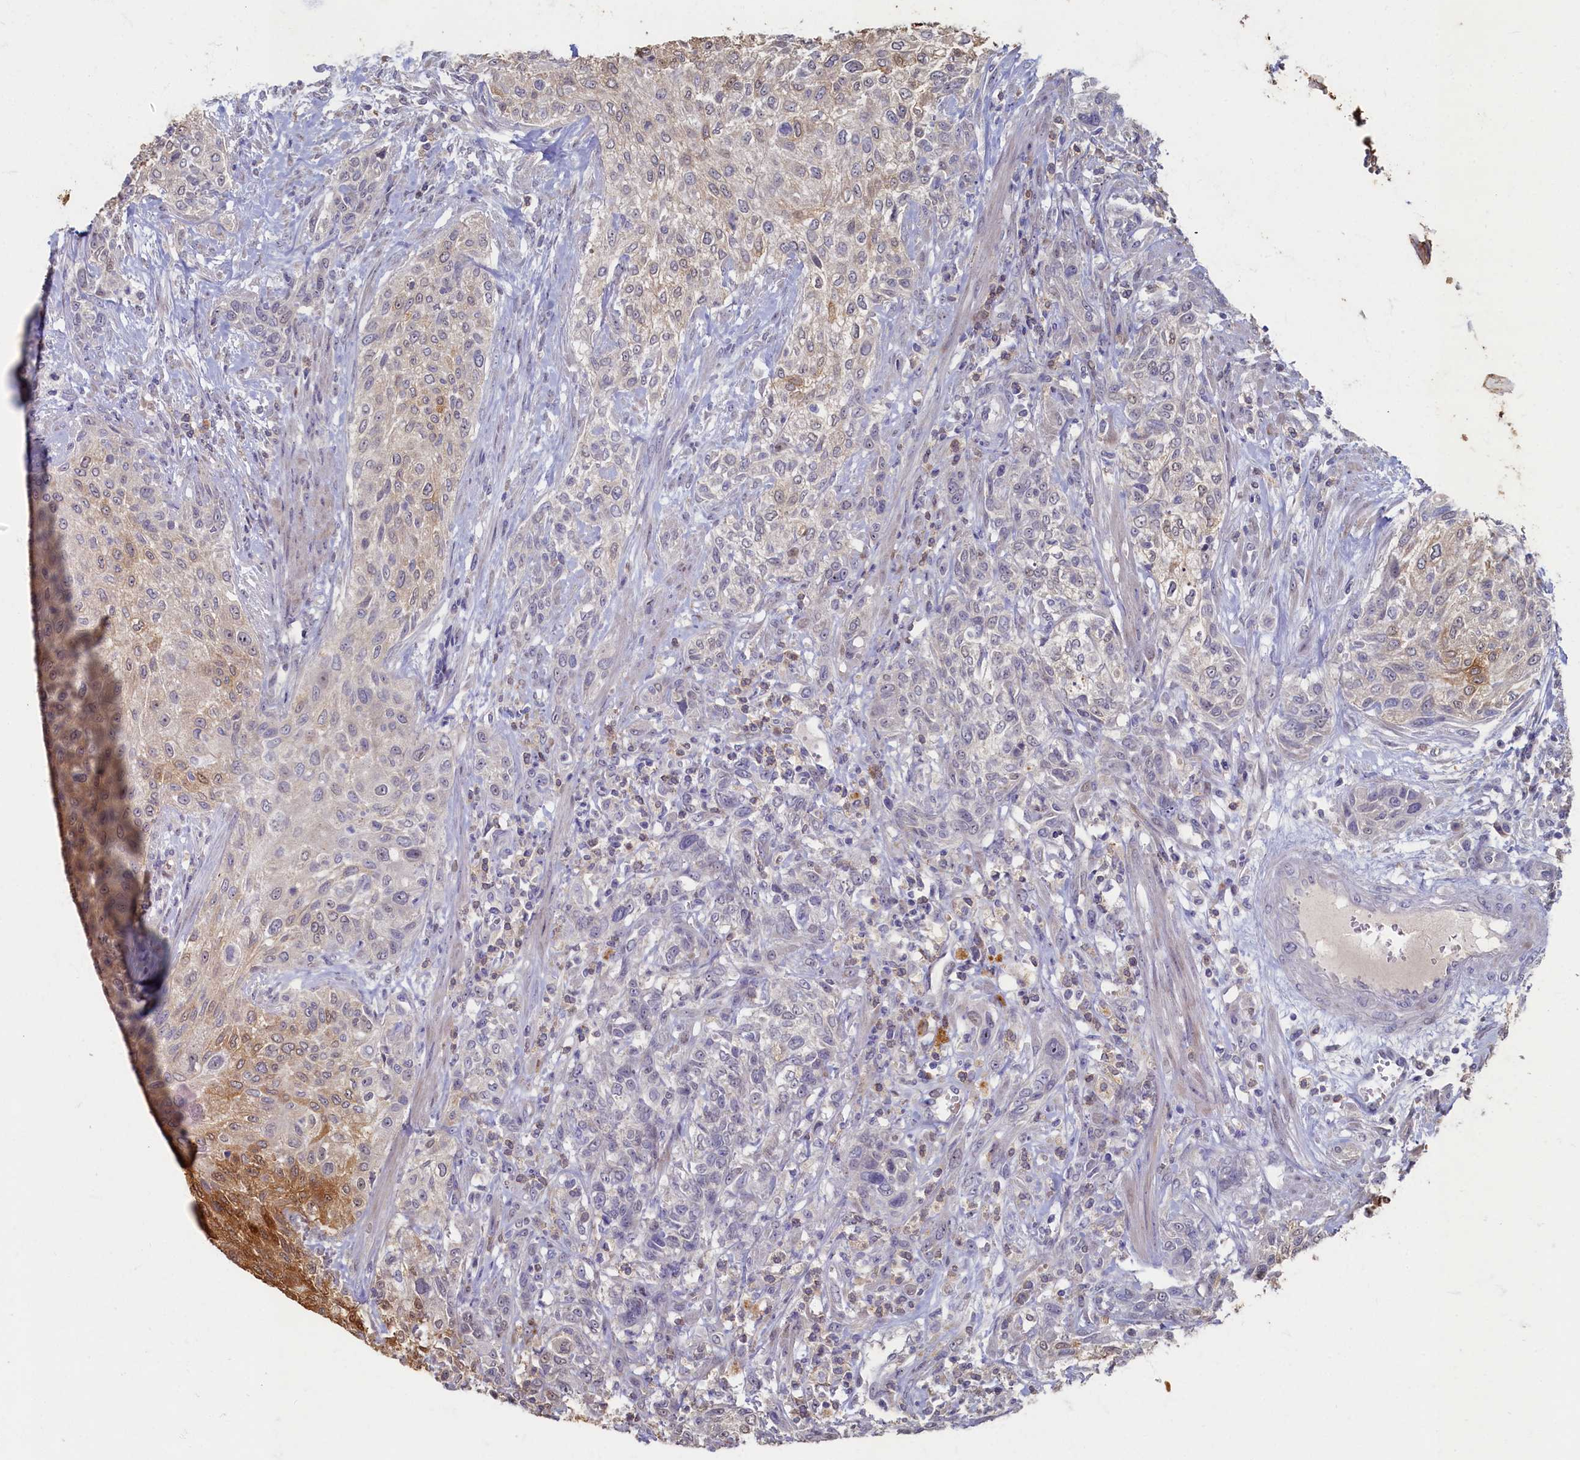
{"staining": {"intensity": "weak", "quantity": "<25%", "location": "cytoplasmic/membranous"}, "tissue": "urothelial cancer", "cell_type": "Tumor cells", "image_type": "cancer", "snomed": [{"axis": "morphology", "description": "Normal tissue, NOS"}, {"axis": "morphology", "description": "Urothelial carcinoma, NOS"}, {"axis": "topography", "description": "Urinary bladder"}, {"axis": "topography", "description": "Peripheral nerve tissue"}], "caption": "Image shows no protein expression in tumor cells of urothelial cancer tissue.", "gene": "HUNK", "patient": {"sex": "male", "age": 35}}